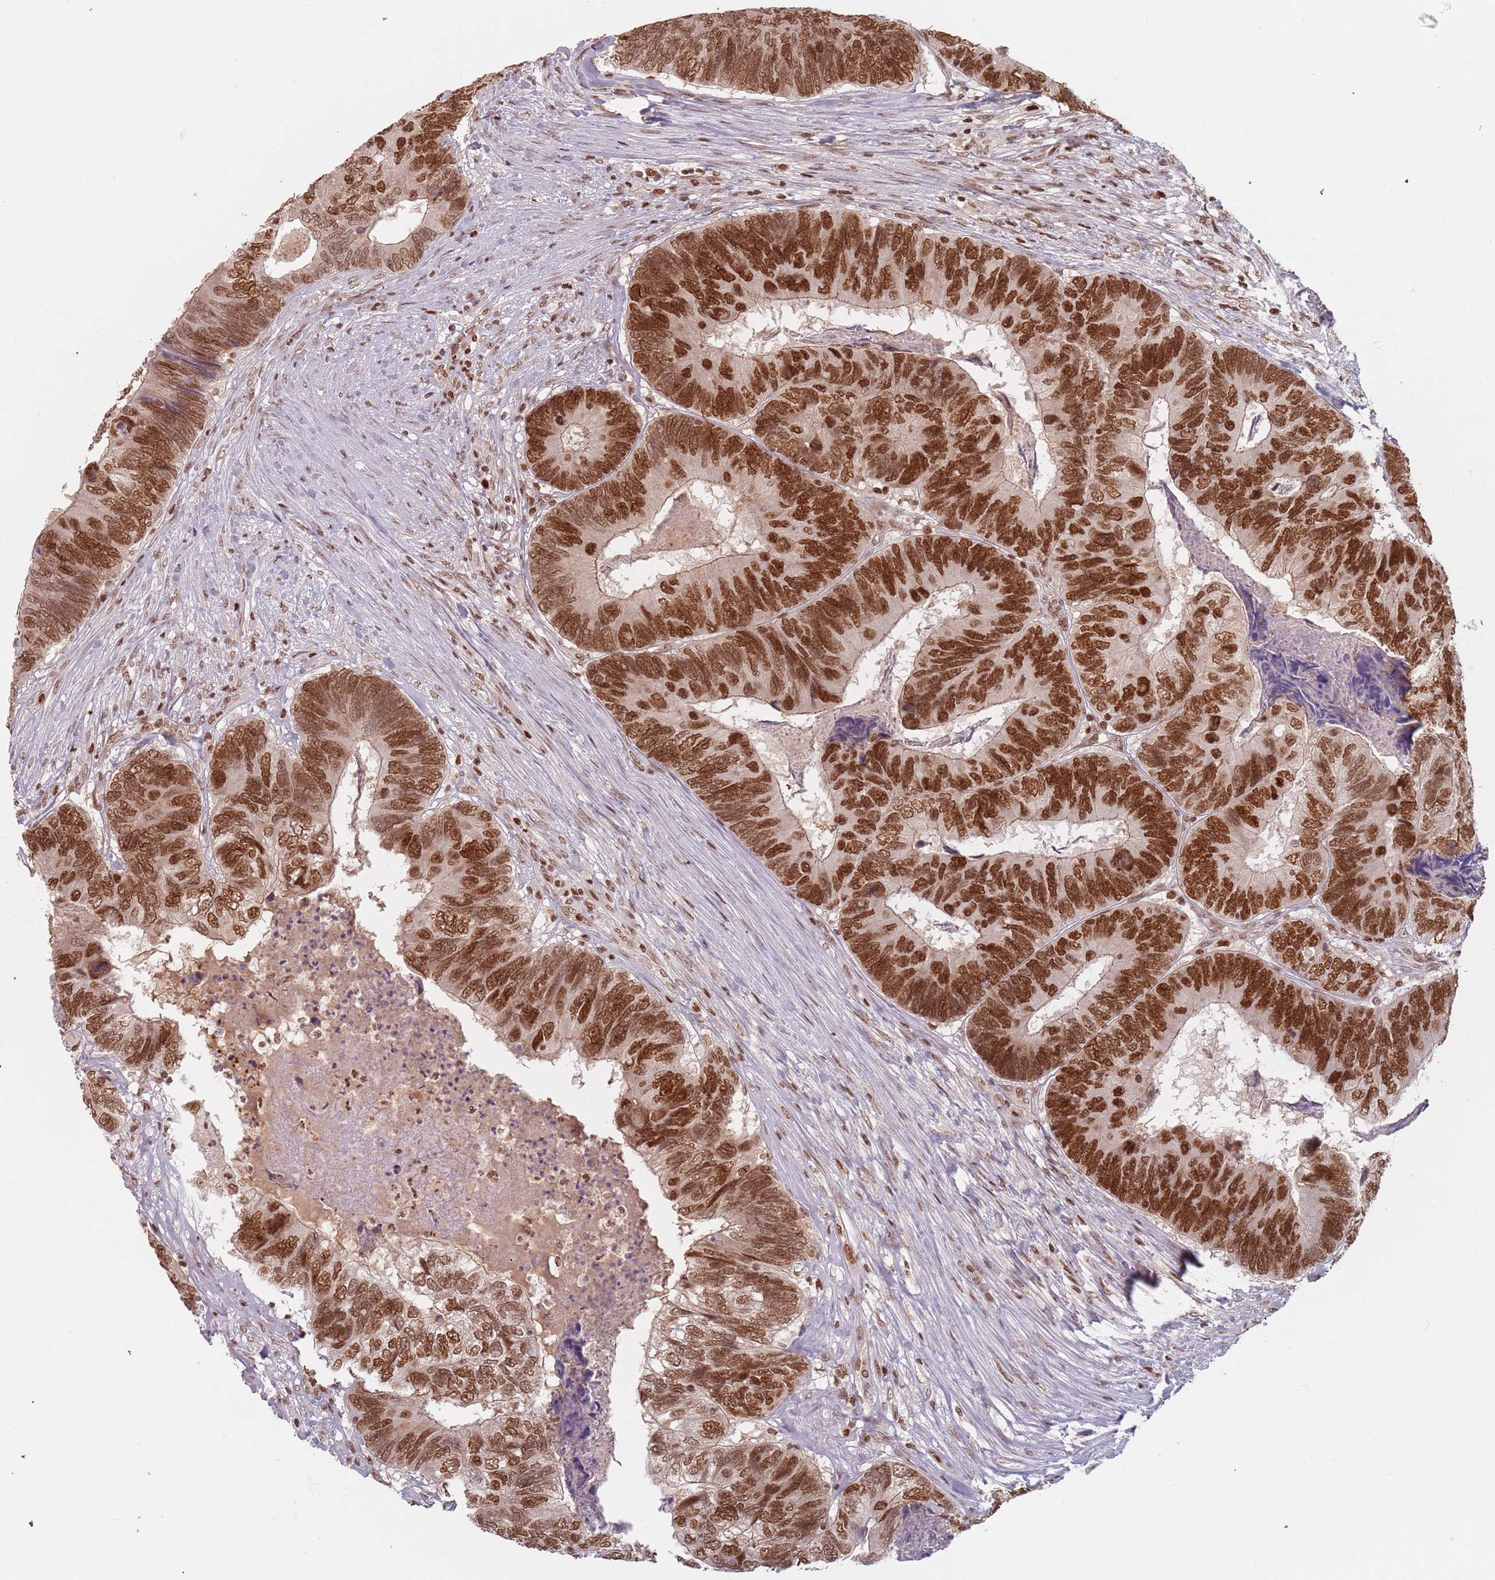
{"staining": {"intensity": "strong", "quantity": ">75%", "location": "nuclear"}, "tissue": "colorectal cancer", "cell_type": "Tumor cells", "image_type": "cancer", "snomed": [{"axis": "morphology", "description": "Adenocarcinoma, NOS"}, {"axis": "topography", "description": "Colon"}], "caption": "Strong nuclear positivity is seen in approximately >75% of tumor cells in colorectal adenocarcinoma. (Stains: DAB (3,3'-diaminobenzidine) in brown, nuclei in blue, Microscopy: brightfield microscopy at high magnification).", "gene": "NUP50", "patient": {"sex": "female", "age": 67}}